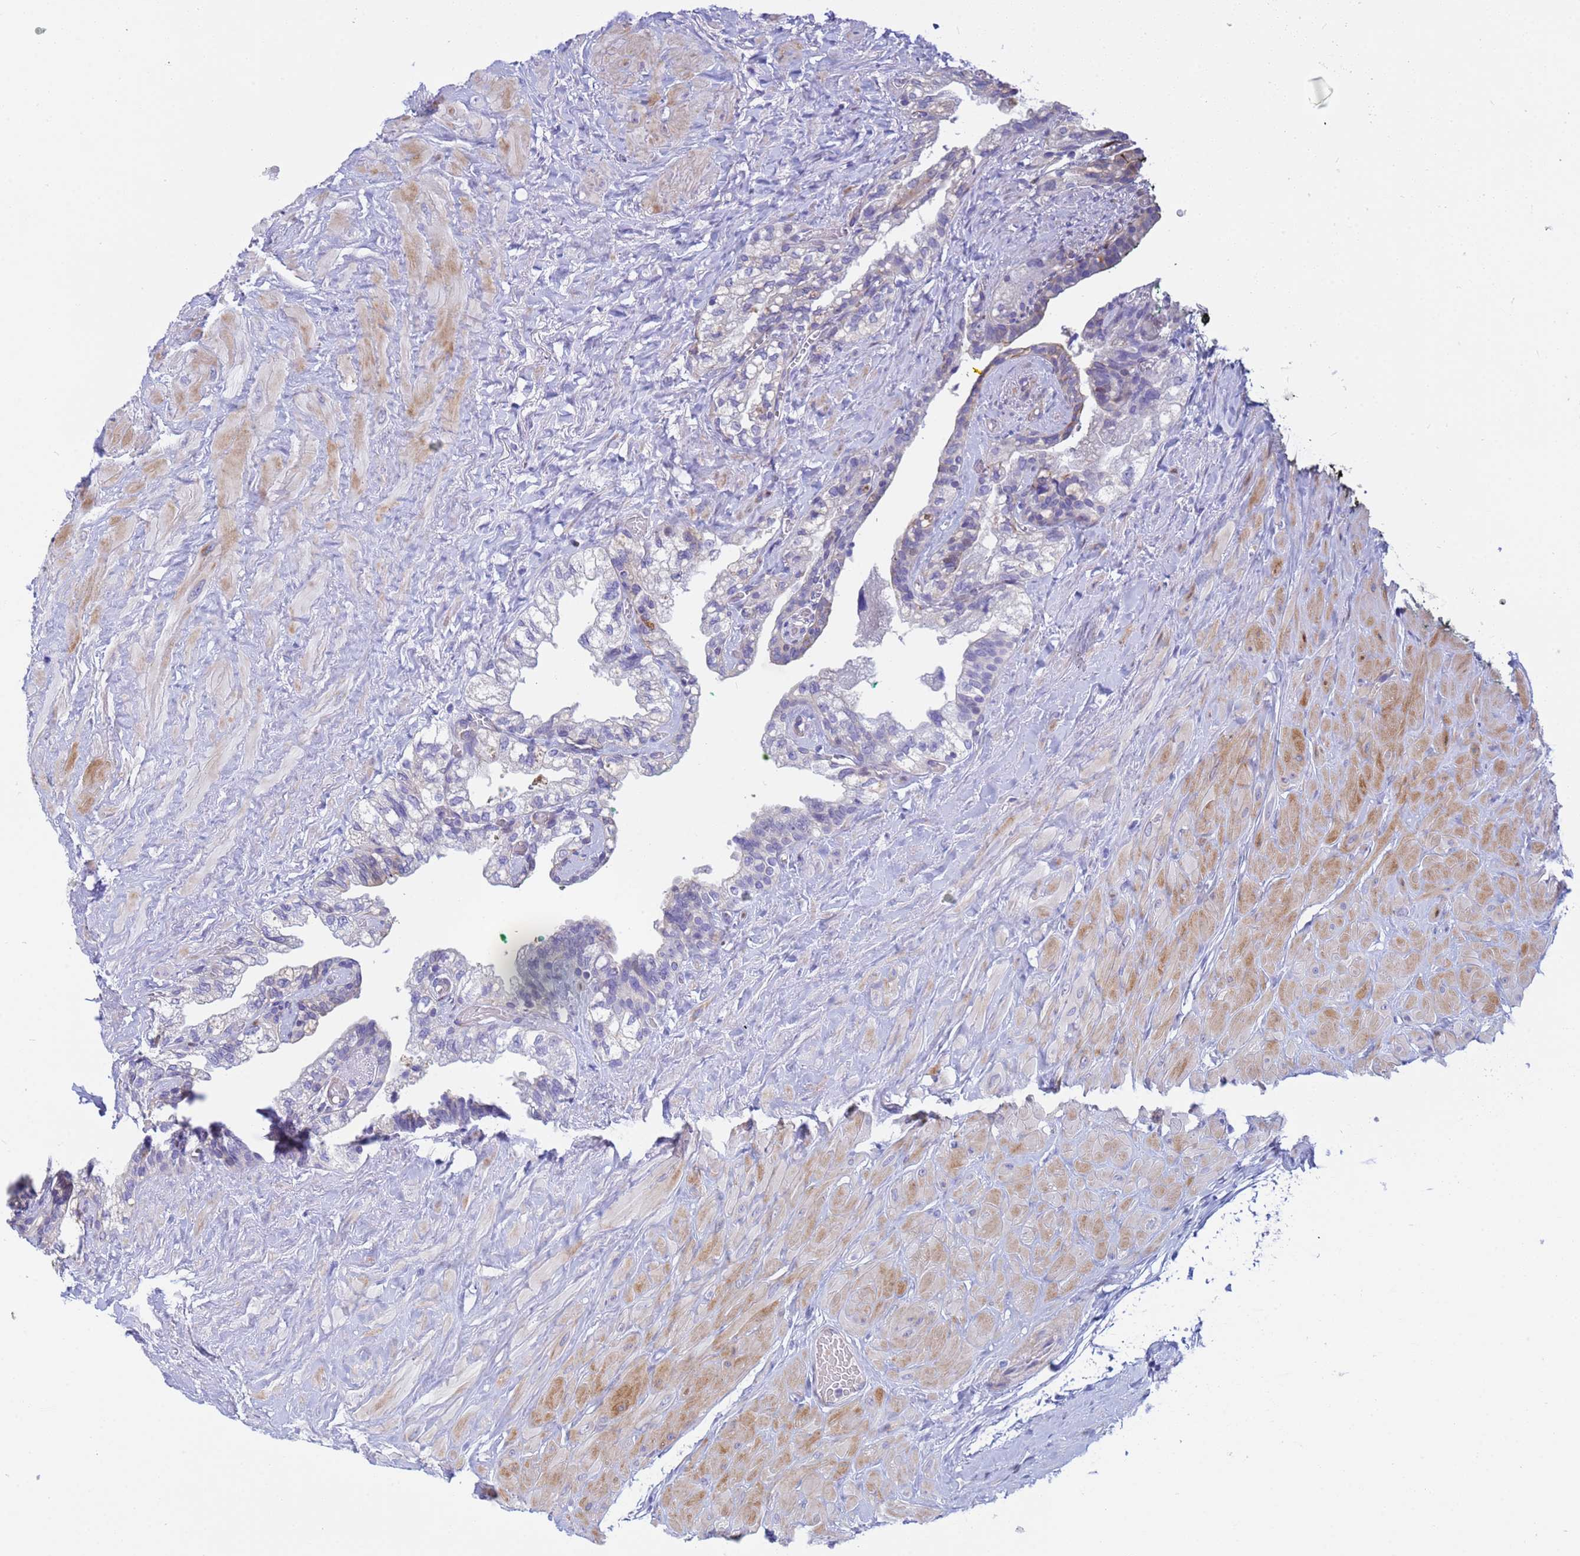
{"staining": {"intensity": "negative", "quantity": "none", "location": "none"}, "tissue": "seminal vesicle", "cell_type": "Glandular cells", "image_type": "normal", "snomed": [{"axis": "morphology", "description": "Normal tissue, NOS"}, {"axis": "topography", "description": "Seminal veicle"}, {"axis": "topography", "description": "Peripheral nerve tissue"}], "caption": "The image demonstrates no staining of glandular cells in benign seminal vesicle. Brightfield microscopy of immunohistochemistry stained with DAB (3,3'-diaminobenzidine) (brown) and hematoxylin (blue), captured at high magnification.", "gene": "PPP6R1", "patient": {"sex": "male", "age": 60}}